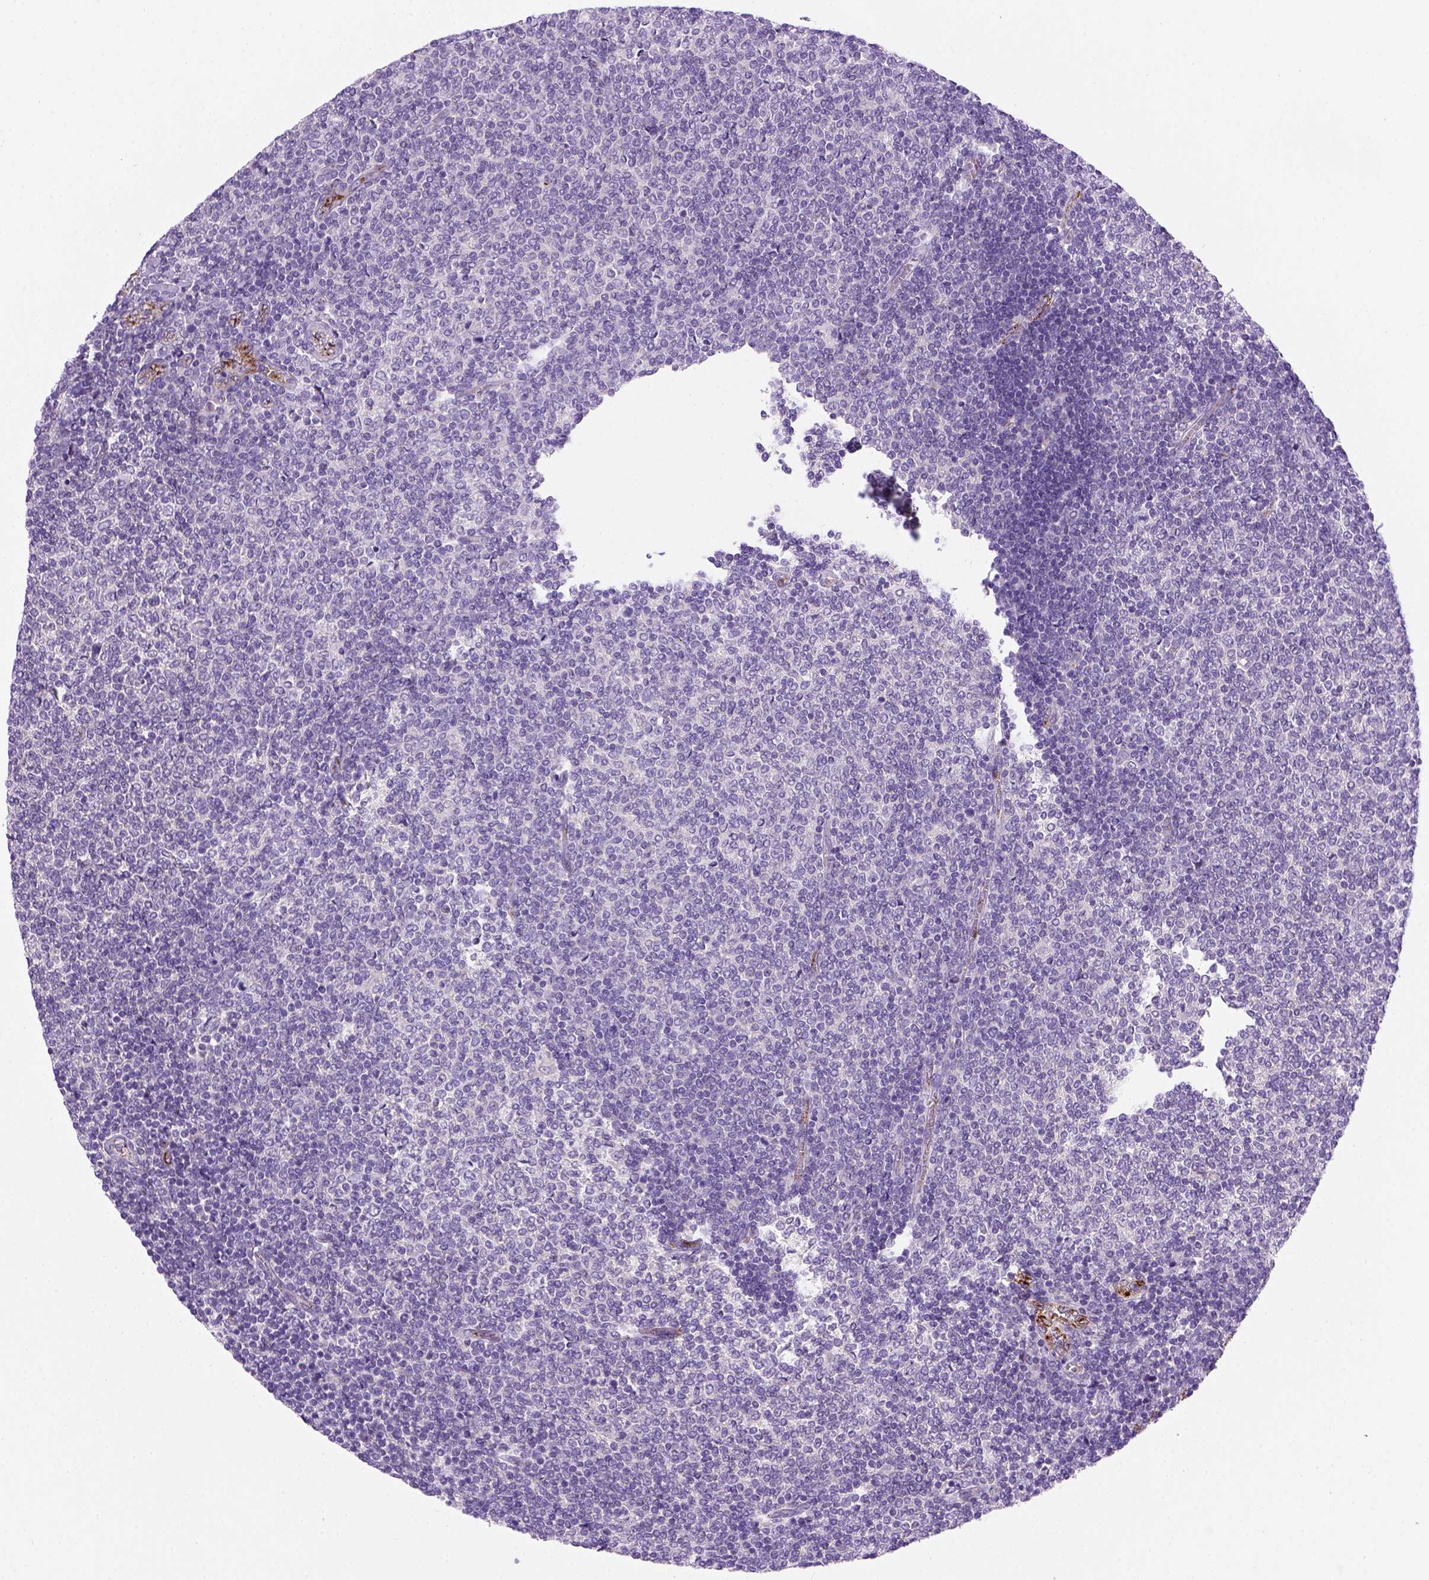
{"staining": {"intensity": "negative", "quantity": "none", "location": "none"}, "tissue": "lymphoma", "cell_type": "Tumor cells", "image_type": "cancer", "snomed": [{"axis": "morphology", "description": "Malignant lymphoma, non-Hodgkin's type, Low grade"}, {"axis": "topography", "description": "Lymph node"}], "caption": "The micrograph exhibits no staining of tumor cells in malignant lymphoma, non-Hodgkin's type (low-grade).", "gene": "VWF", "patient": {"sex": "male", "age": 52}}